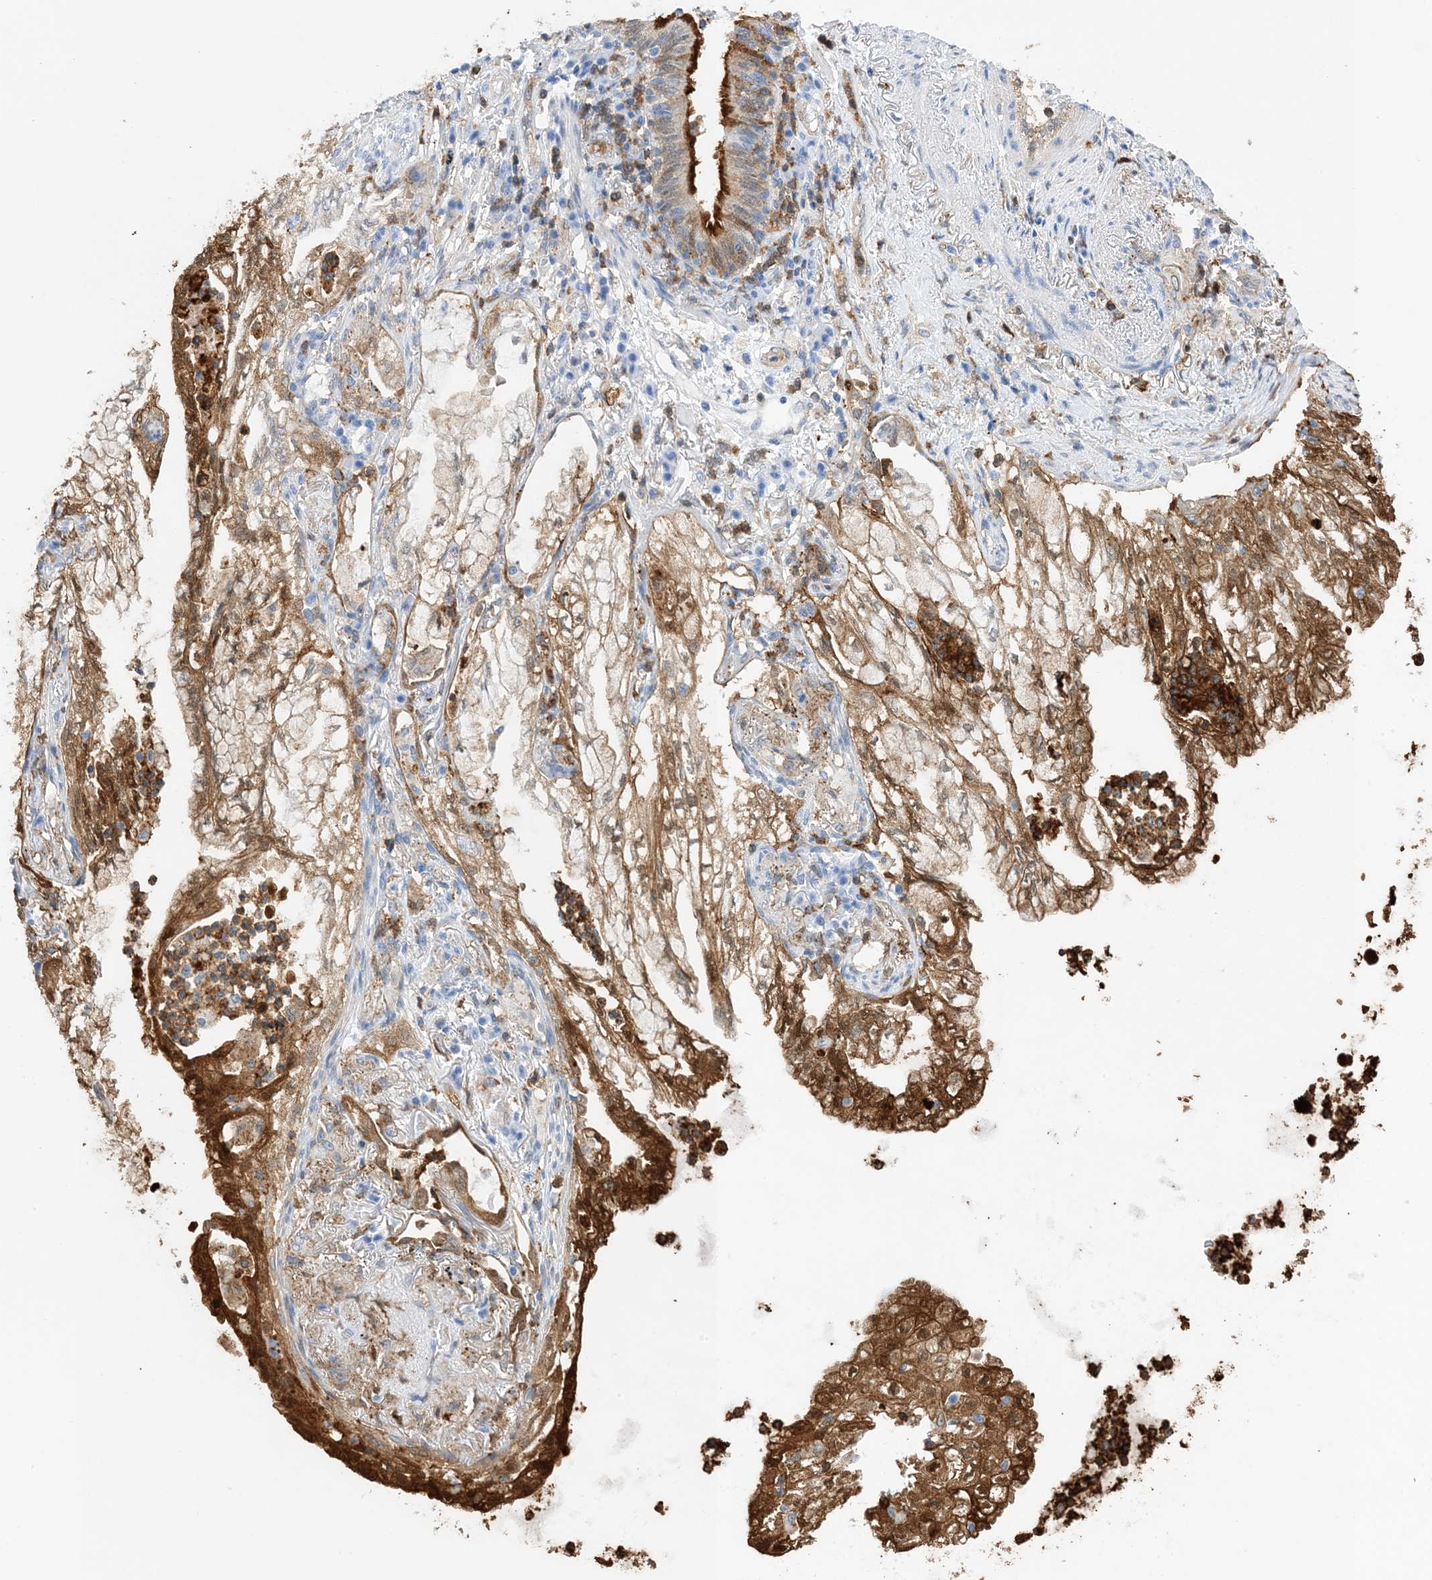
{"staining": {"intensity": "moderate", "quantity": ">75%", "location": "cytoplasmic/membranous"}, "tissue": "lung cancer", "cell_type": "Tumor cells", "image_type": "cancer", "snomed": [{"axis": "morphology", "description": "Adenocarcinoma, NOS"}, {"axis": "topography", "description": "Lung"}], "caption": "An IHC photomicrograph of tumor tissue is shown. Protein staining in brown highlights moderate cytoplasmic/membranous positivity in lung cancer (adenocarcinoma) within tumor cells.", "gene": "ANXA1", "patient": {"sex": "female", "age": 70}}